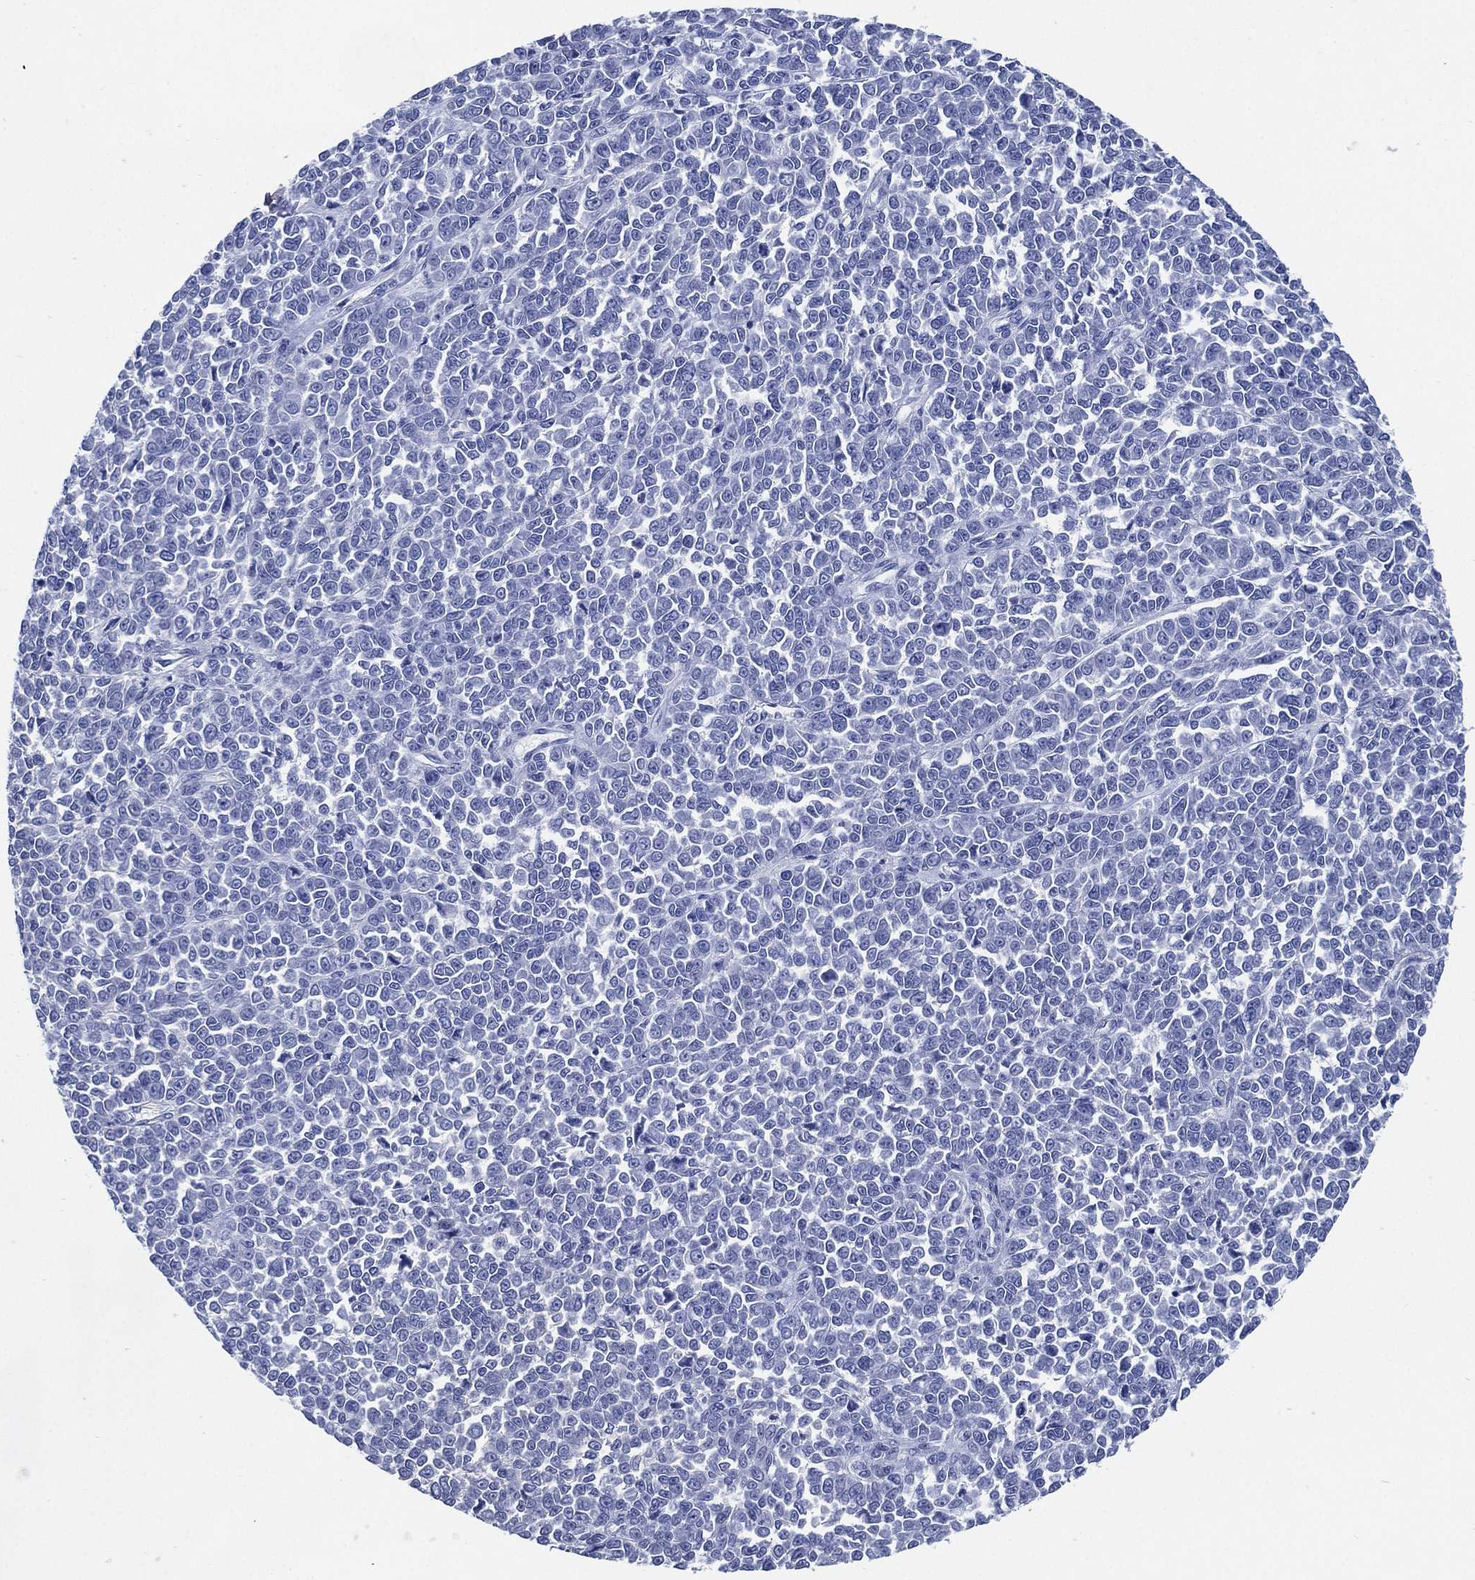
{"staining": {"intensity": "negative", "quantity": "none", "location": "none"}, "tissue": "melanoma", "cell_type": "Tumor cells", "image_type": "cancer", "snomed": [{"axis": "morphology", "description": "Malignant melanoma, NOS"}, {"axis": "topography", "description": "Skin"}], "caption": "A high-resolution image shows IHC staining of malignant melanoma, which demonstrates no significant staining in tumor cells.", "gene": "C5orf46", "patient": {"sex": "female", "age": 95}}